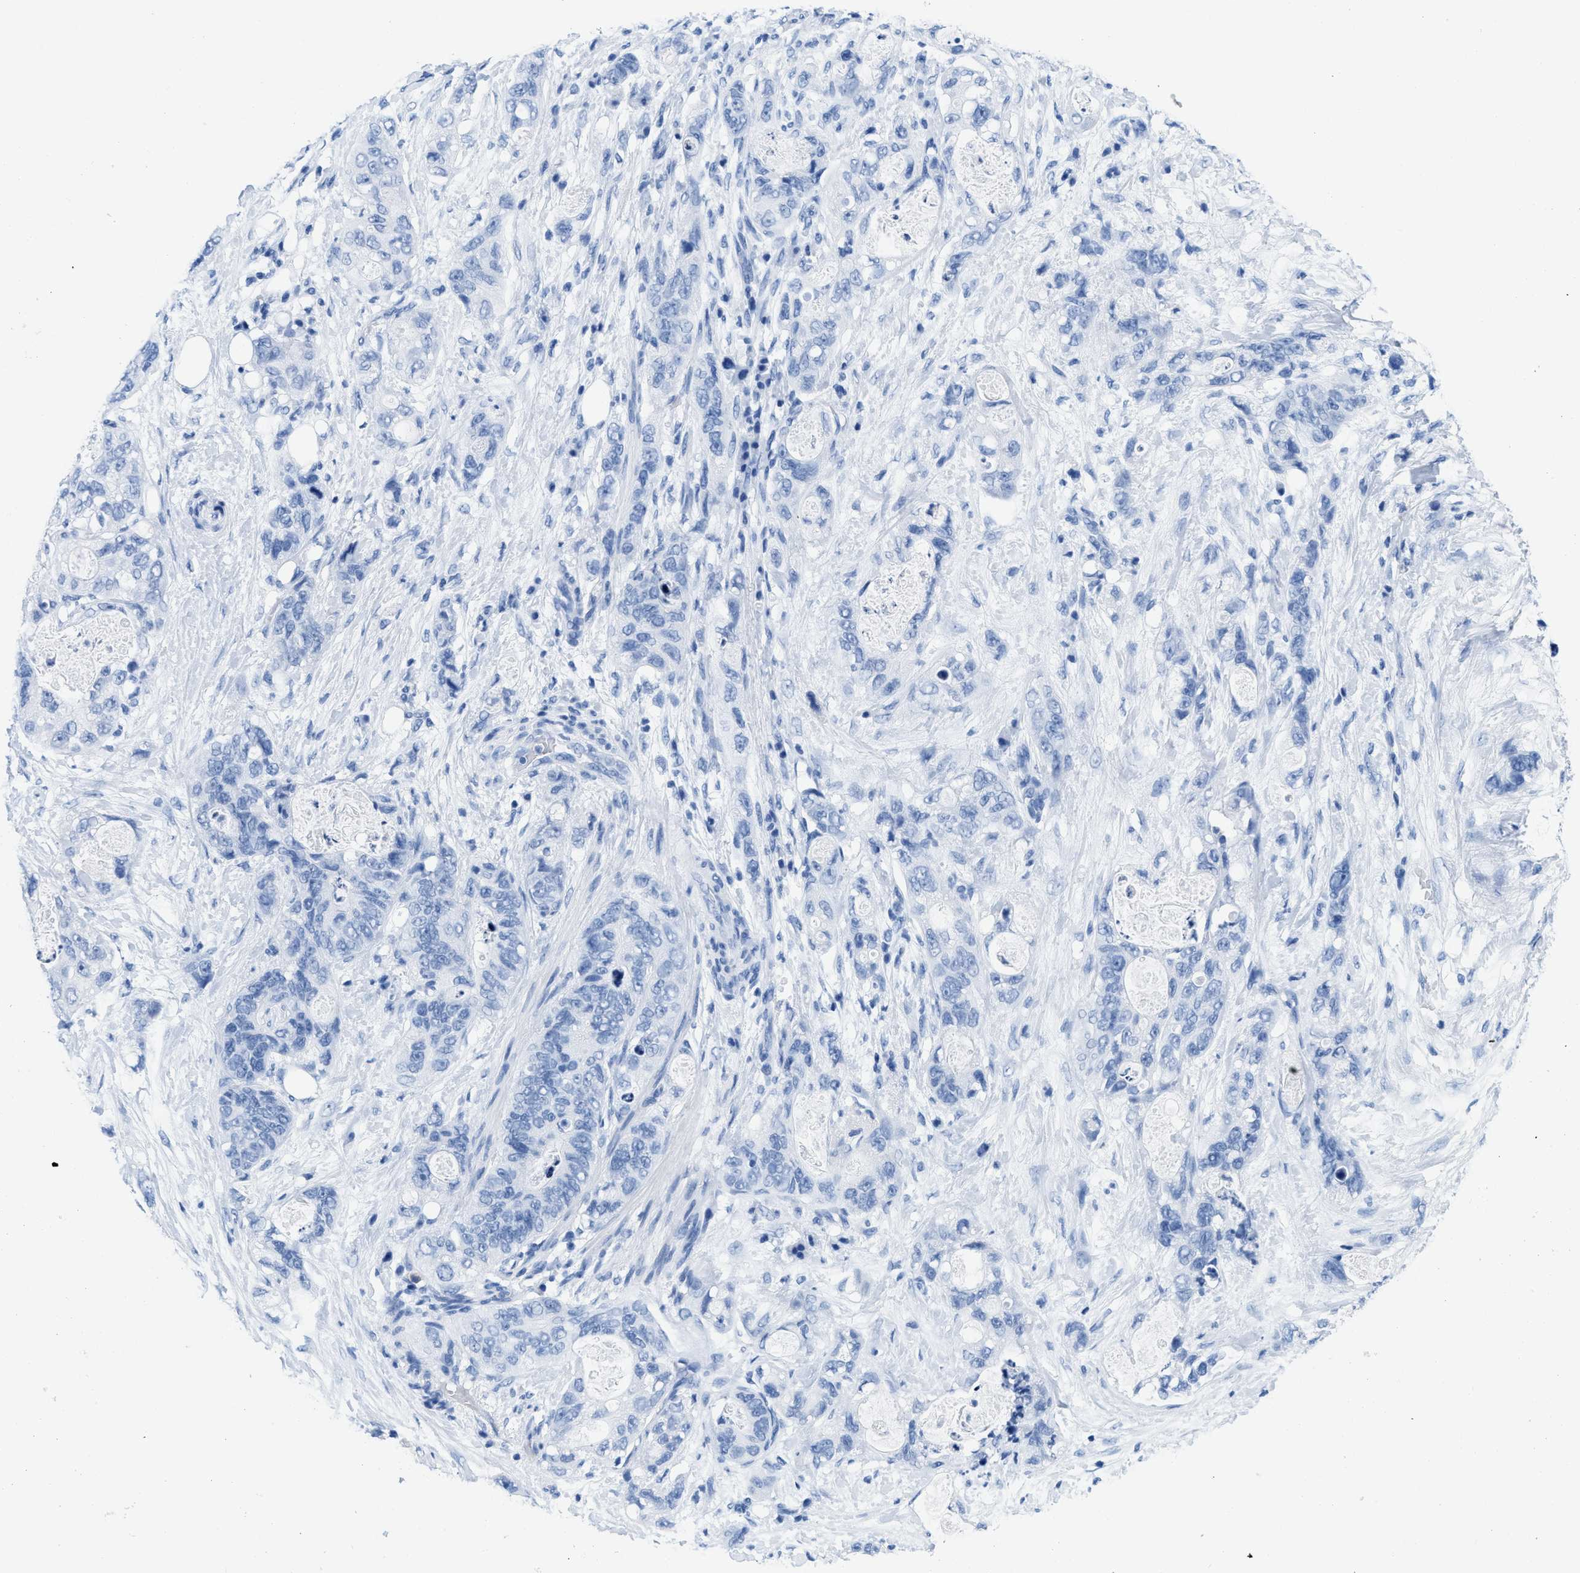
{"staining": {"intensity": "negative", "quantity": "none", "location": "none"}, "tissue": "stomach cancer", "cell_type": "Tumor cells", "image_type": "cancer", "snomed": [{"axis": "morphology", "description": "Adenocarcinoma, NOS"}, {"axis": "topography", "description": "Stomach"}], "caption": "An IHC image of stomach cancer is shown. There is no staining in tumor cells of stomach cancer.", "gene": "CR1", "patient": {"sex": "female", "age": 89}}